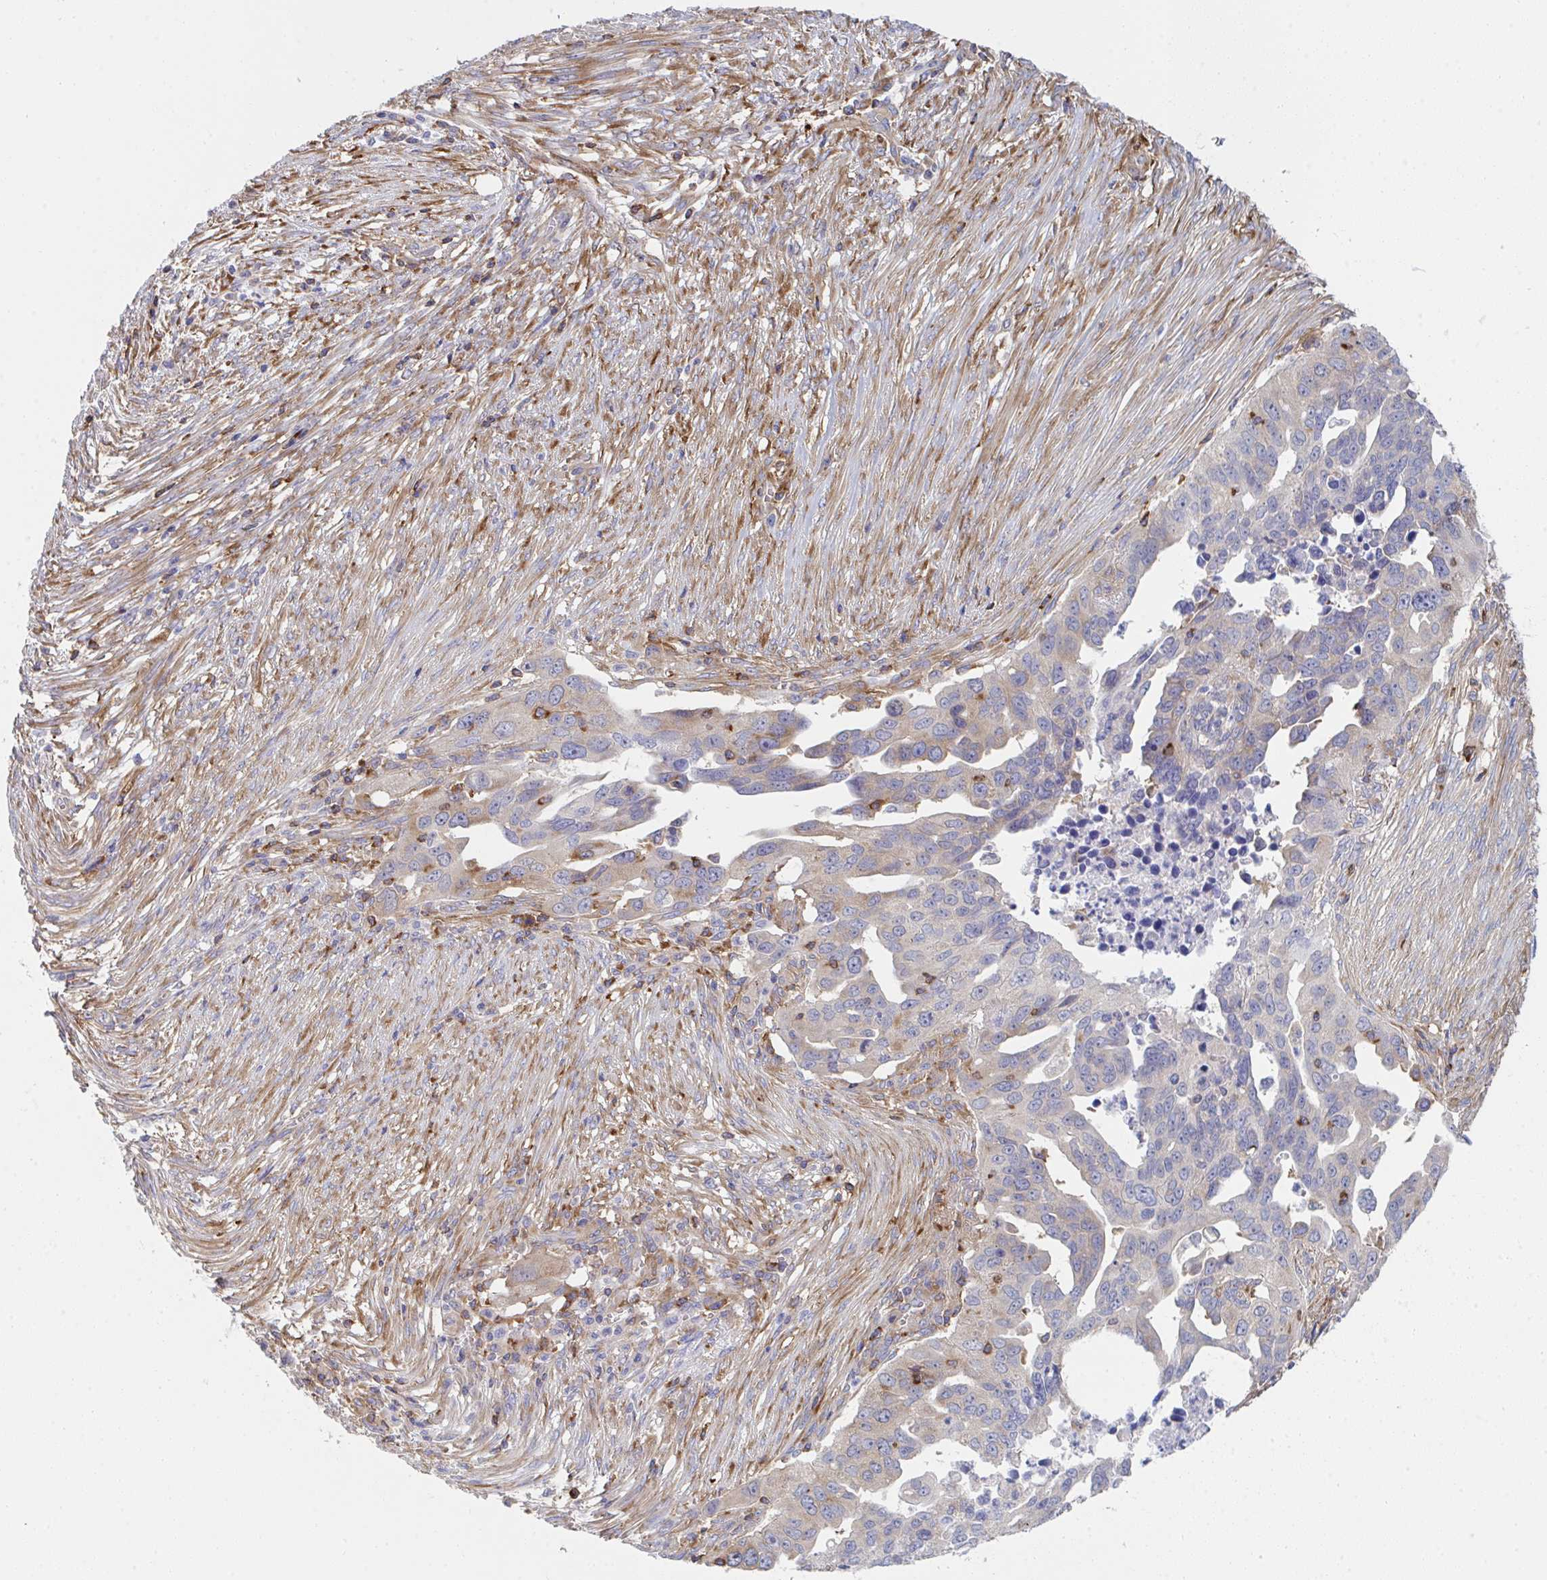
{"staining": {"intensity": "weak", "quantity": "<25%", "location": "cytoplasmic/membranous"}, "tissue": "ovarian cancer", "cell_type": "Tumor cells", "image_type": "cancer", "snomed": [{"axis": "morphology", "description": "Carcinoma, endometroid"}, {"axis": "morphology", "description": "Cystadenocarcinoma, serous, NOS"}, {"axis": "topography", "description": "Ovary"}], "caption": "An IHC image of ovarian cancer (endometroid carcinoma) is shown. There is no staining in tumor cells of ovarian cancer (endometroid carcinoma).", "gene": "WNK1", "patient": {"sex": "female", "age": 45}}